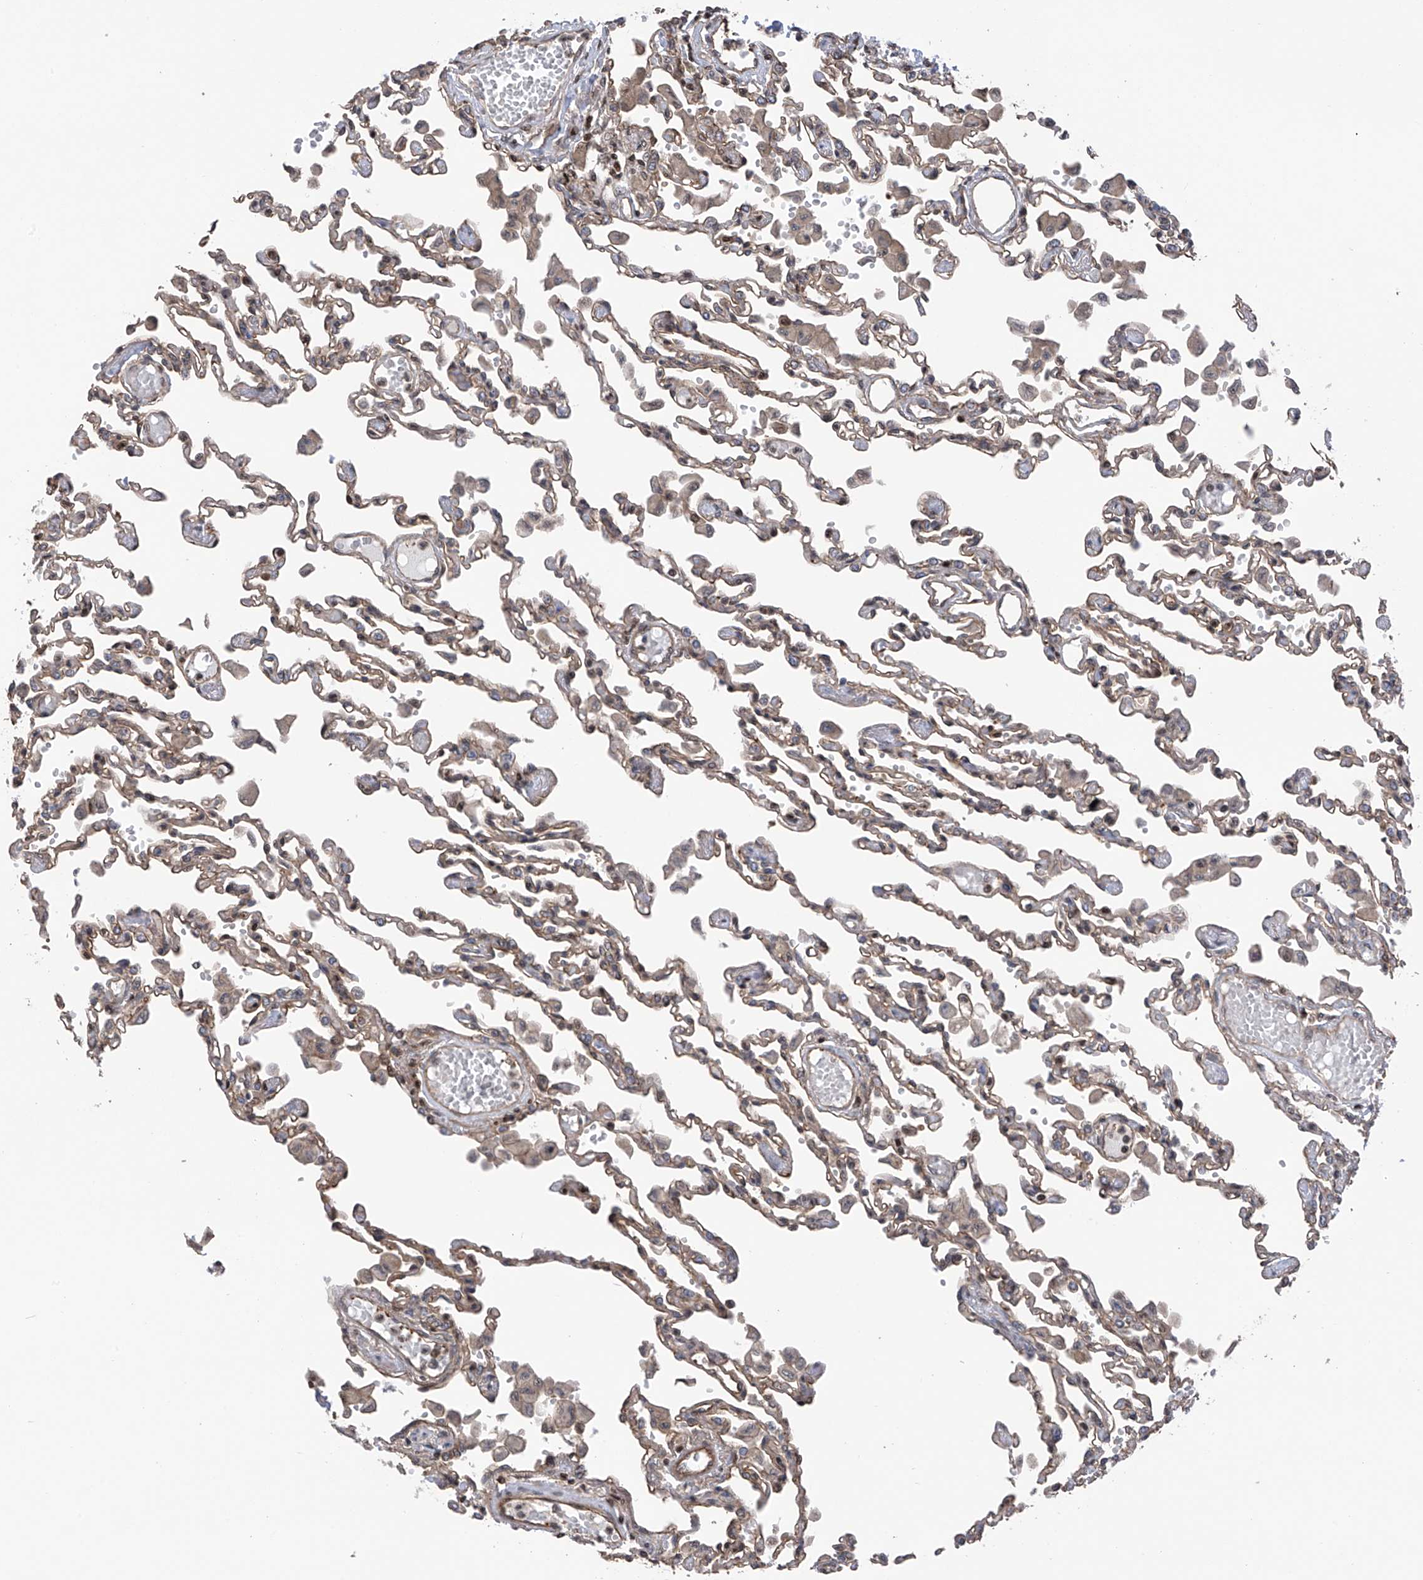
{"staining": {"intensity": "weak", "quantity": ">75%", "location": "cytoplasmic/membranous"}, "tissue": "lung", "cell_type": "Alveolar cells", "image_type": "normal", "snomed": [{"axis": "morphology", "description": "Normal tissue, NOS"}, {"axis": "topography", "description": "Bronchus"}, {"axis": "topography", "description": "Lung"}], "caption": "Weak cytoplasmic/membranous expression is identified in about >75% of alveolar cells in normal lung.", "gene": "DNAJC9", "patient": {"sex": "female", "age": 49}}